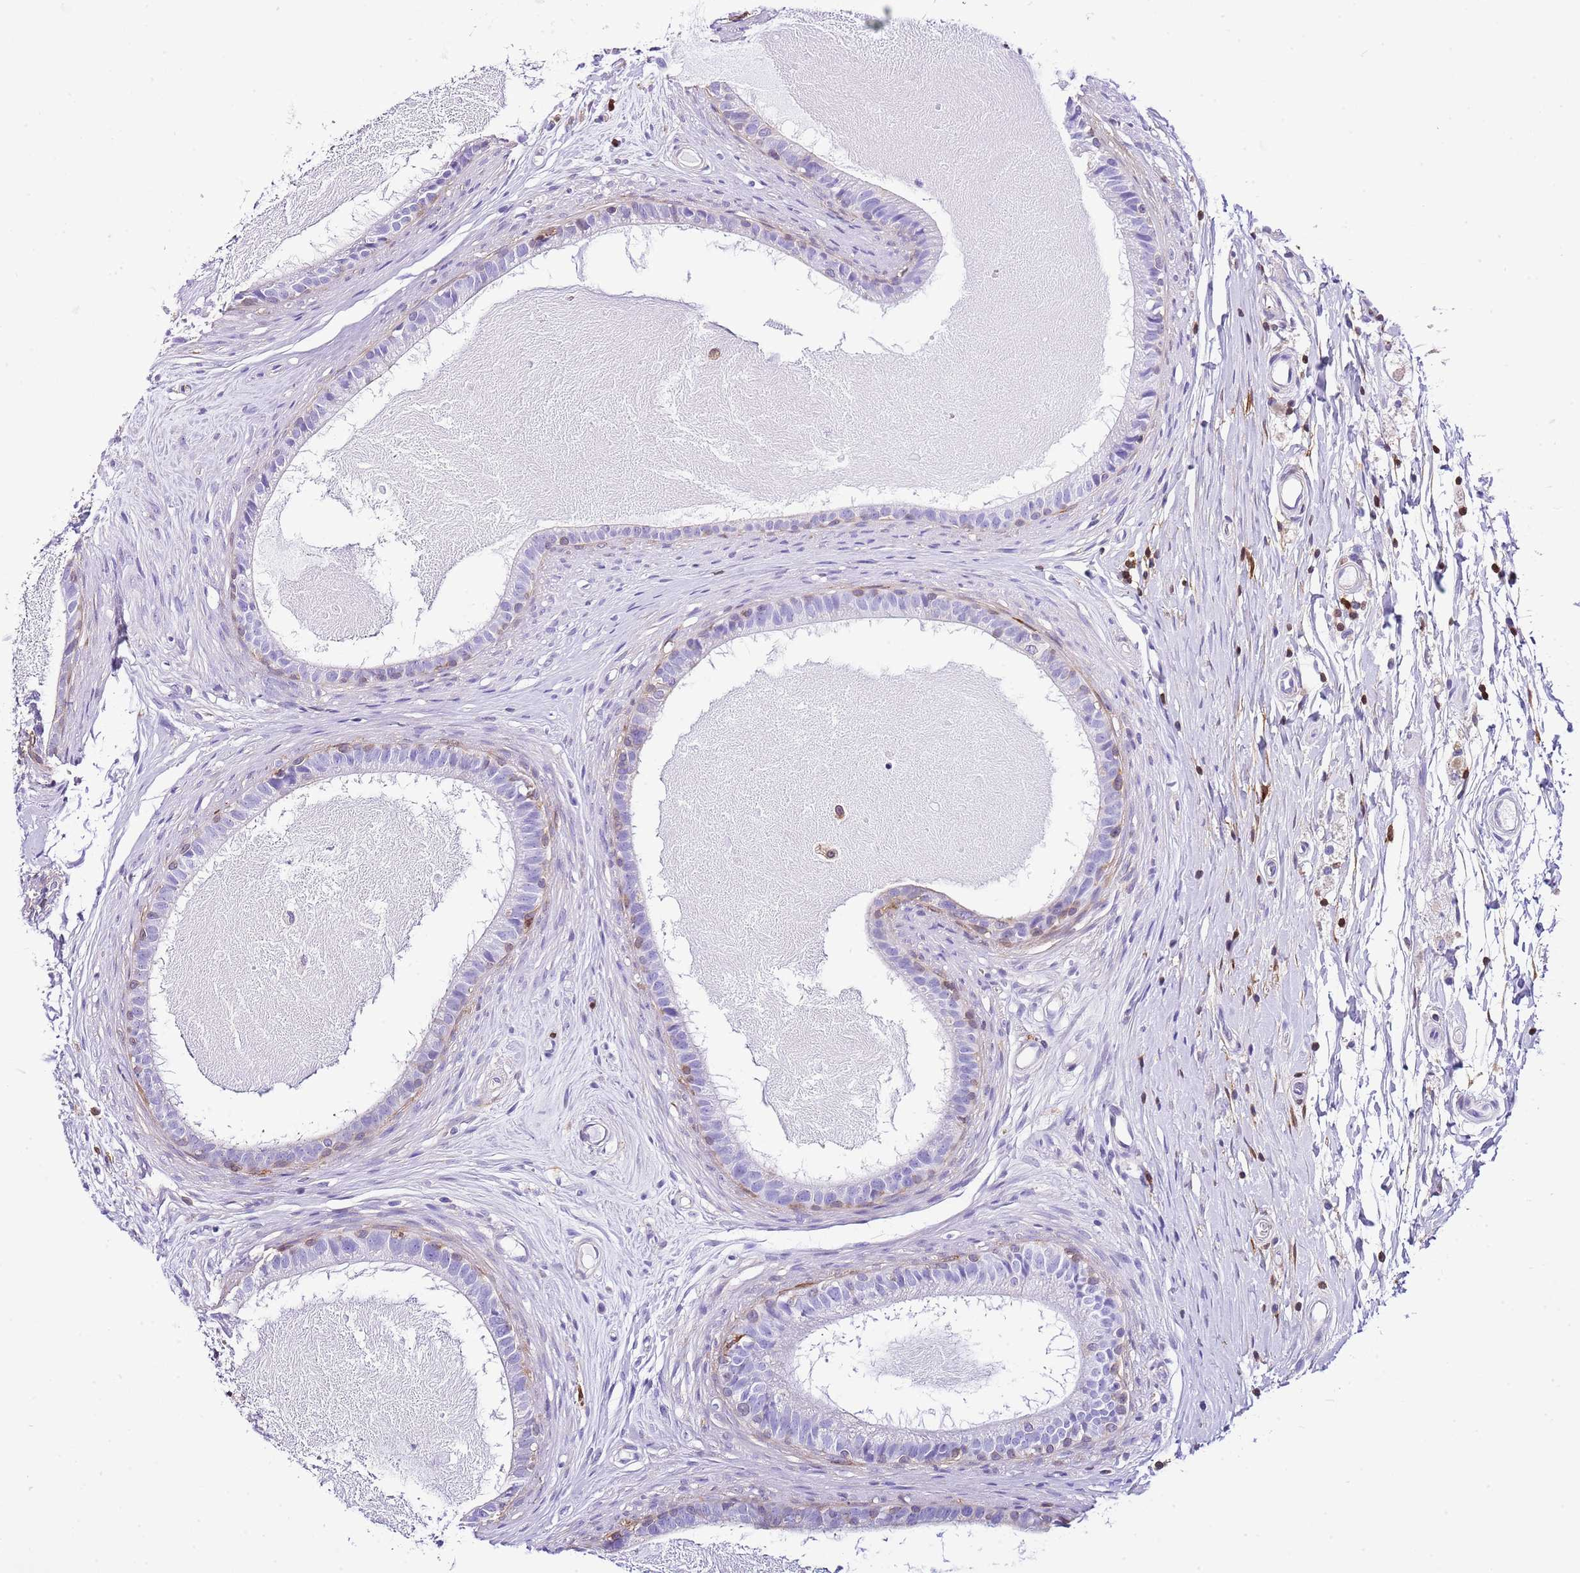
{"staining": {"intensity": "weak", "quantity": "<25%", "location": "cytoplasmic/membranous"}, "tissue": "epididymis", "cell_type": "Glandular cells", "image_type": "normal", "snomed": [{"axis": "morphology", "description": "Normal tissue, NOS"}, {"axis": "topography", "description": "Epididymis"}], "caption": "The micrograph displays no significant expression in glandular cells of epididymis. (DAB (3,3'-diaminobenzidine) immunohistochemistry (IHC) visualized using brightfield microscopy, high magnification).", "gene": "CNN2", "patient": {"sex": "male", "age": 80}}